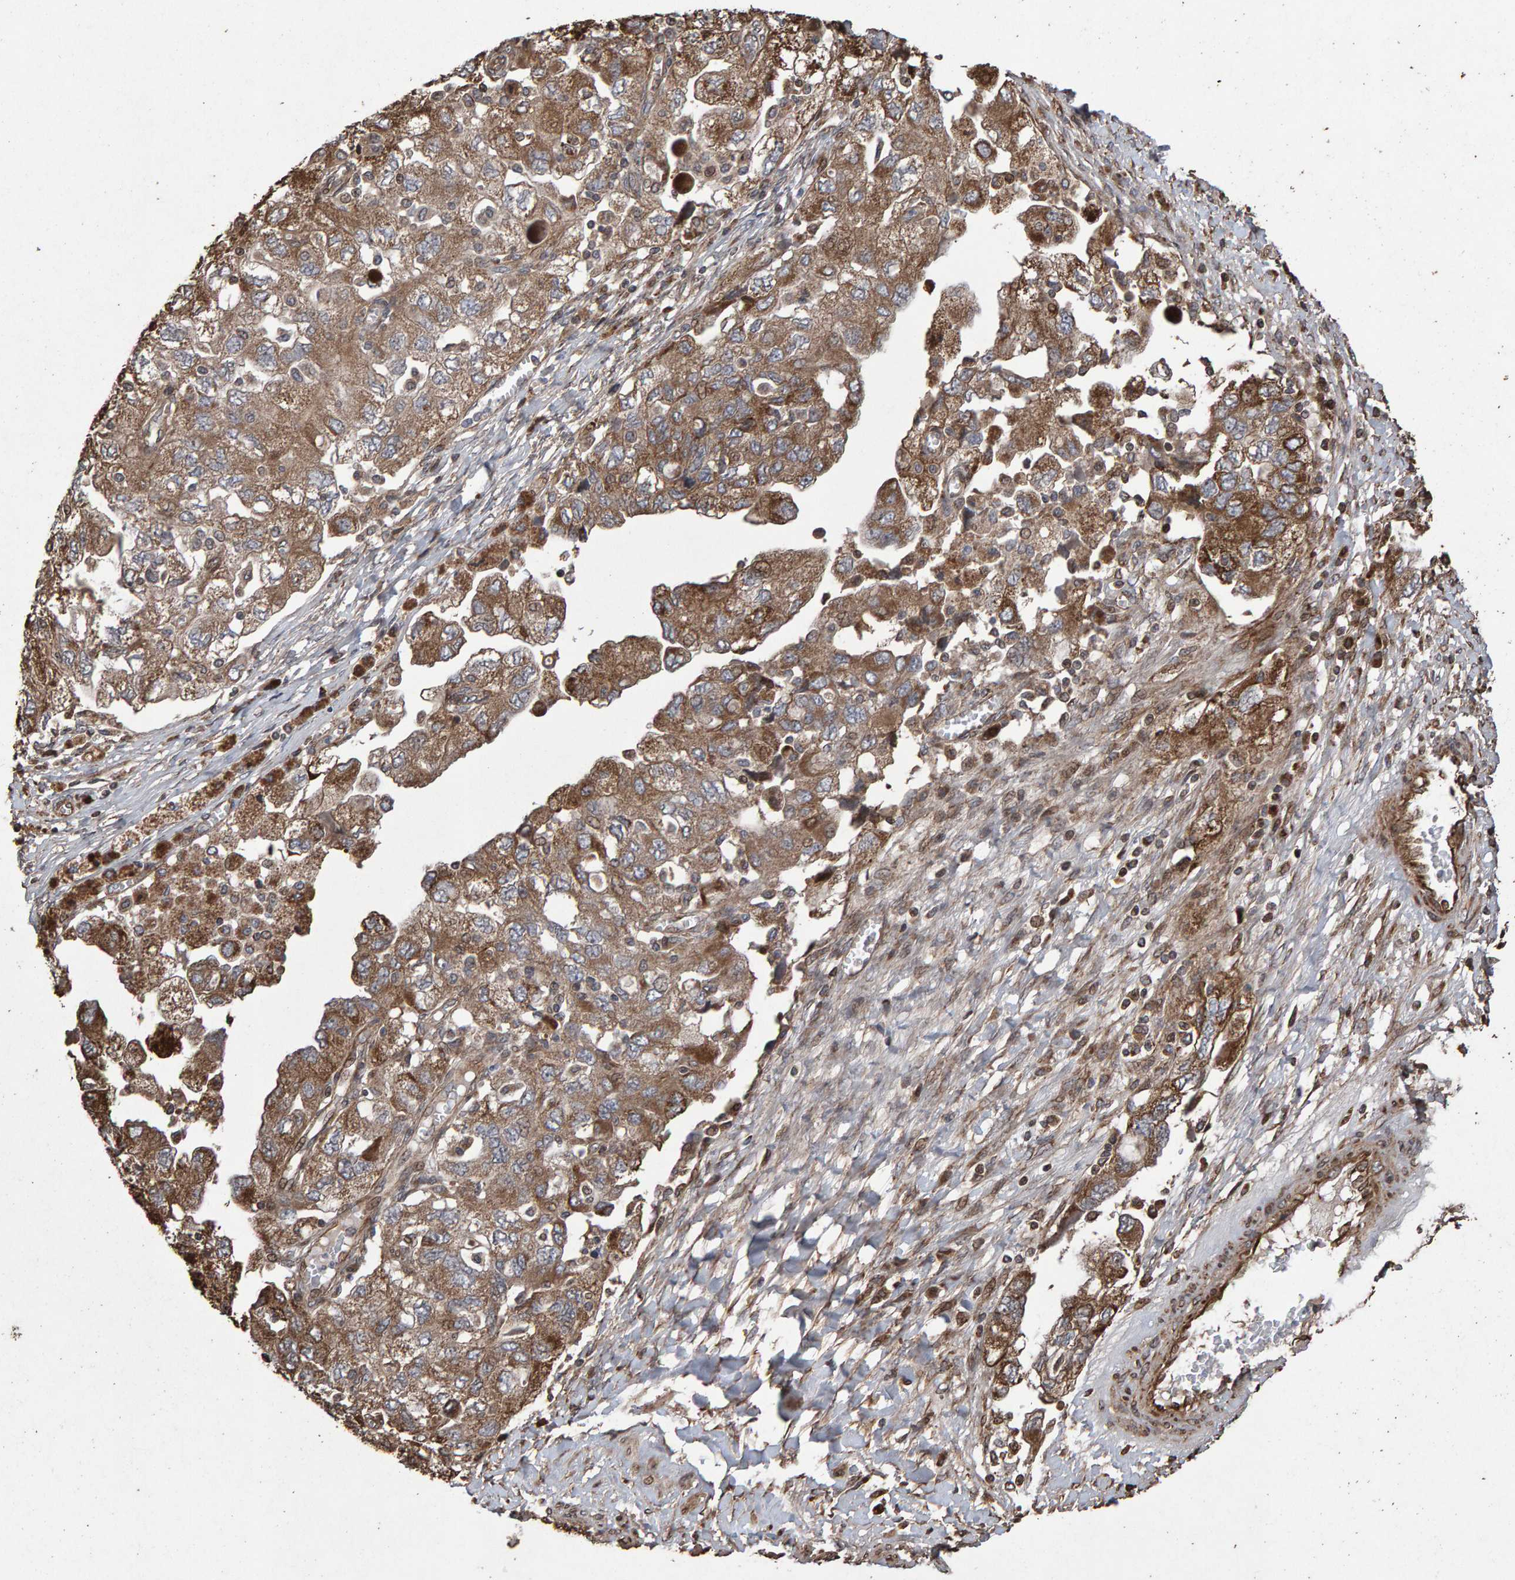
{"staining": {"intensity": "moderate", "quantity": "25%-75%", "location": "cytoplasmic/membranous"}, "tissue": "ovarian cancer", "cell_type": "Tumor cells", "image_type": "cancer", "snomed": [{"axis": "morphology", "description": "Carcinoma, NOS"}, {"axis": "morphology", "description": "Cystadenocarcinoma, serous, NOS"}, {"axis": "topography", "description": "Ovary"}], "caption": "Immunohistochemistry (IHC) image of neoplastic tissue: ovarian cancer (serous cystadenocarcinoma) stained using immunohistochemistry (IHC) demonstrates medium levels of moderate protein expression localized specifically in the cytoplasmic/membranous of tumor cells, appearing as a cytoplasmic/membranous brown color.", "gene": "OSBP2", "patient": {"sex": "female", "age": 69}}